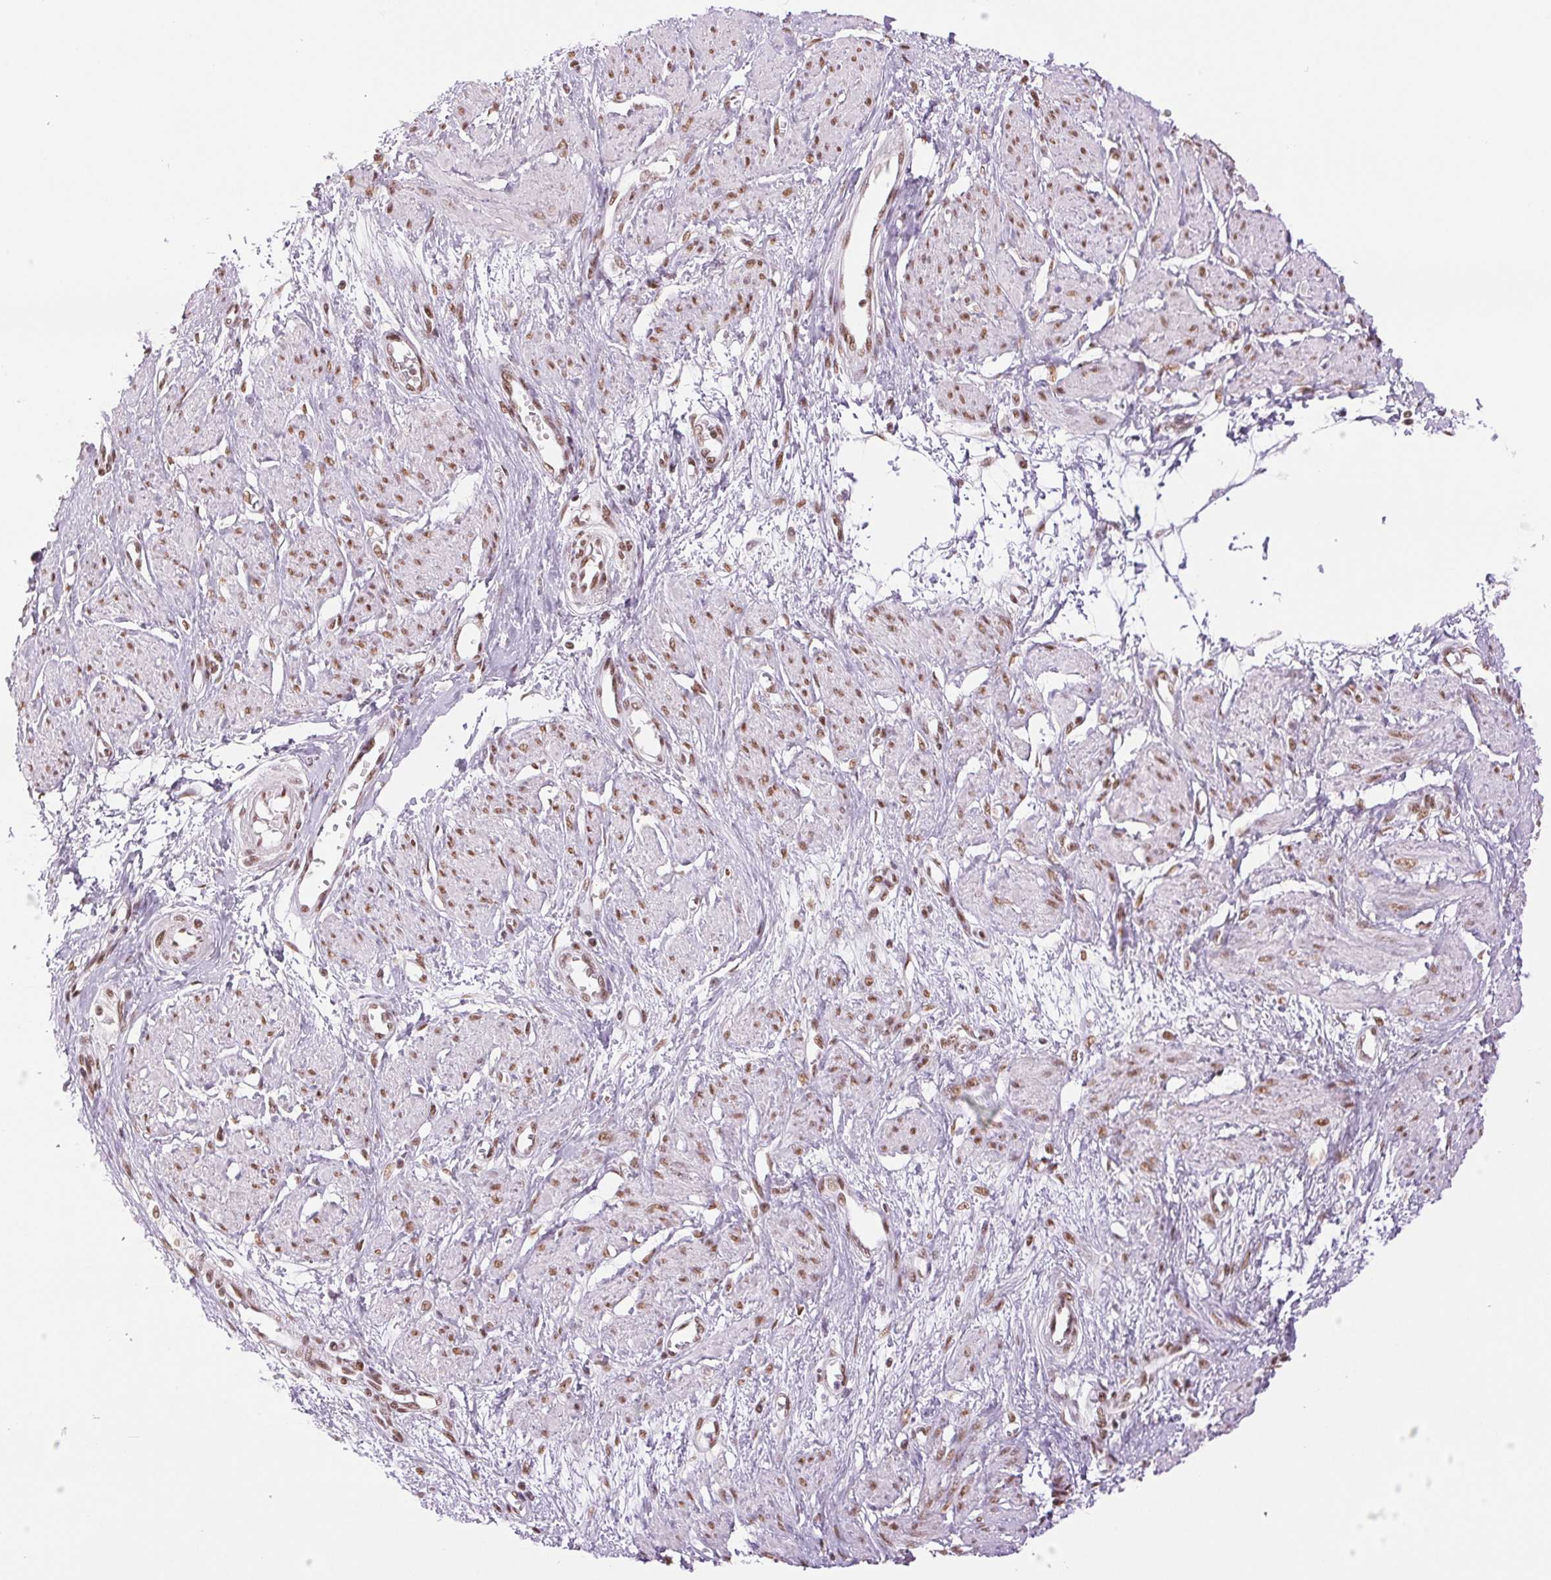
{"staining": {"intensity": "moderate", "quantity": ">75%", "location": "nuclear"}, "tissue": "smooth muscle", "cell_type": "Smooth muscle cells", "image_type": "normal", "snomed": [{"axis": "morphology", "description": "Normal tissue, NOS"}, {"axis": "topography", "description": "Smooth muscle"}, {"axis": "topography", "description": "Uterus"}], "caption": "Immunohistochemical staining of unremarkable smooth muscle reveals >75% levels of moderate nuclear protein staining in approximately >75% of smooth muscle cells. (DAB (3,3'-diaminobenzidine) IHC with brightfield microscopy, high magnification).", "gene": "ZFR2", "patient": {"sex": "female", "age": 39}}